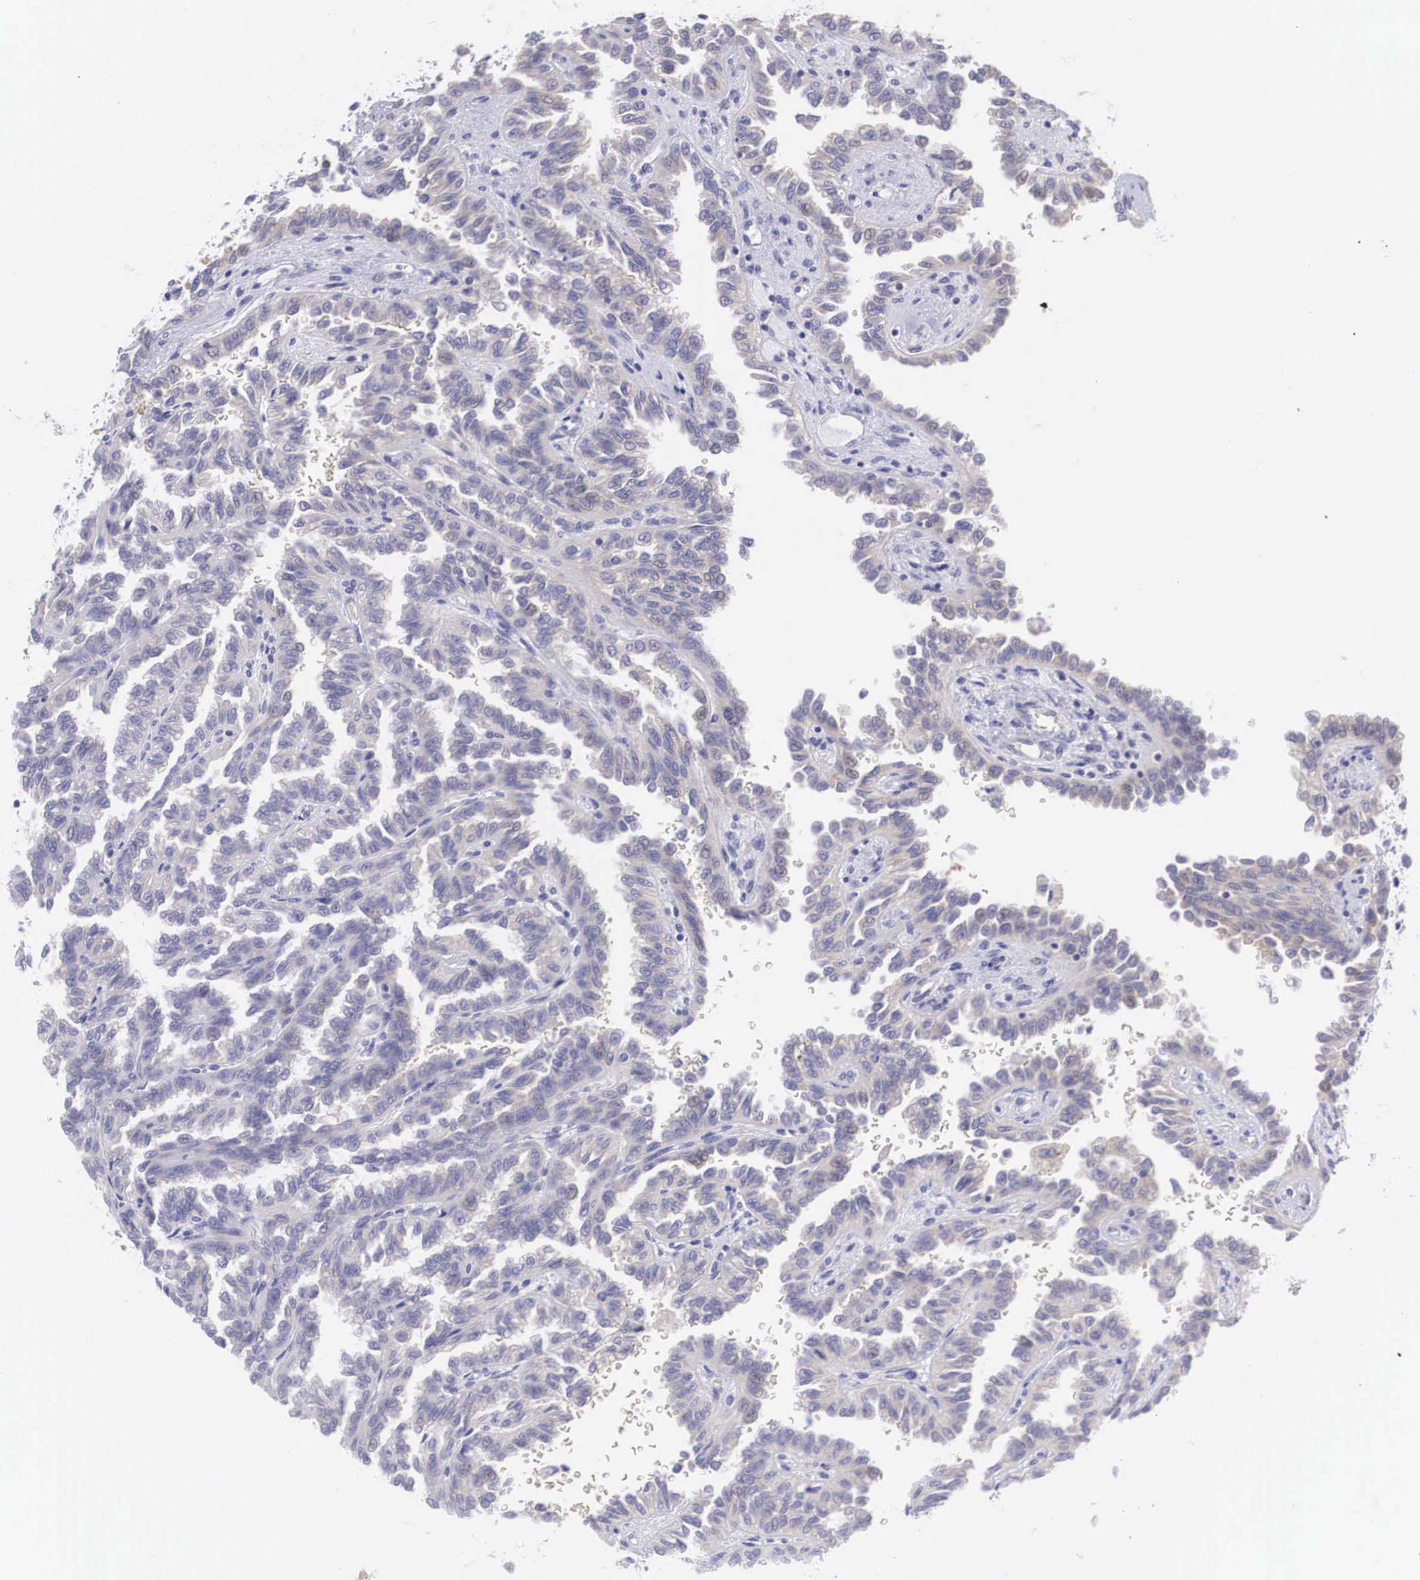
{"staining": {"intensity": "negative", "quantity": "none", "location": "none"}, "tissue": "renal cancer", "cell_type": "Tumor cells", "image_type": "cancer", "snomed": [{"axis": "morphology", "description": "Inflammation, NOS"}, {"axis": "morphology", "description": "Adenocarcinoma, NOS"}, {"axis": "topography", "description": "Kidney"}], "caption": "Renal cancer (adenocarcinoma) stained for a protein using immunohistochemistry (IHC) exhibits no staining tumor cells.", "gene": "TXLNG", "patient": {"sex": "male", "age": 68}}